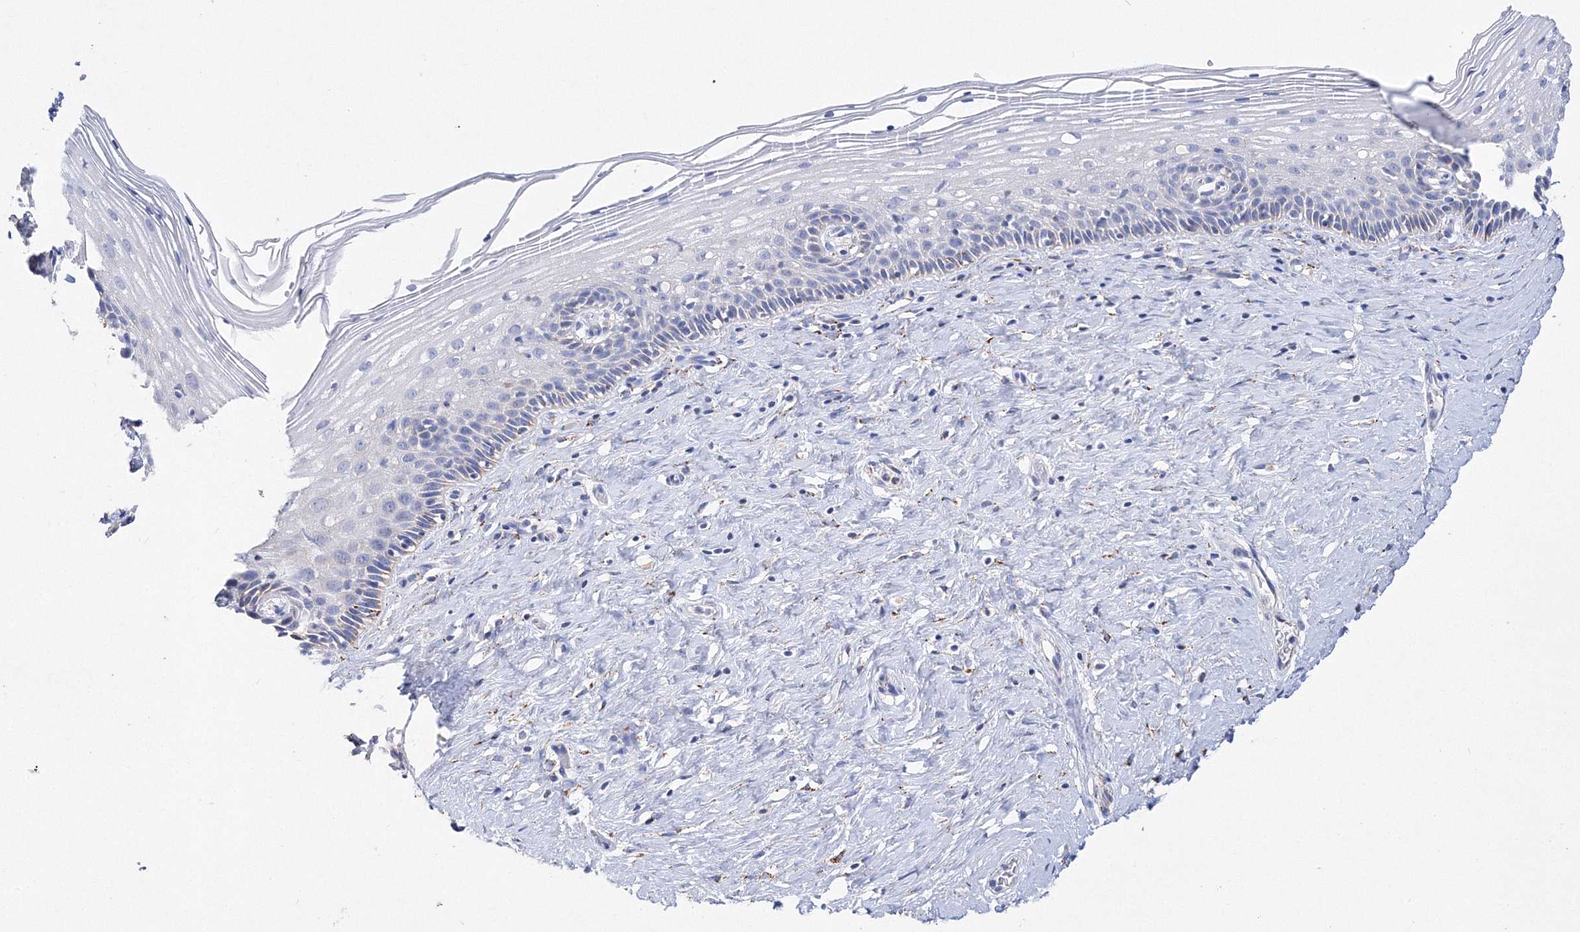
{"staining": {"intensity": "weak", "quantity": "<25%", "location": "cytoplasmic/membranous"}, "tissue": "cervix", "cell_type": "Glandular cells", "image_type": "normal", "snomed": [{"axis": "morphology", "description": "Normal tissue, NOS"}, {"axis": "topography", "description": "Cervix"}], "caption": "A high-resolution micrograph shows immunohistochemistry staining of normal cervix, which displays no significant positivity in glandular cells. (DAB (3,3'-diaminobenzidine) IHC, high magnification).", "gene": "MERTK", "patient": {"sex": "female", "age": 33}}